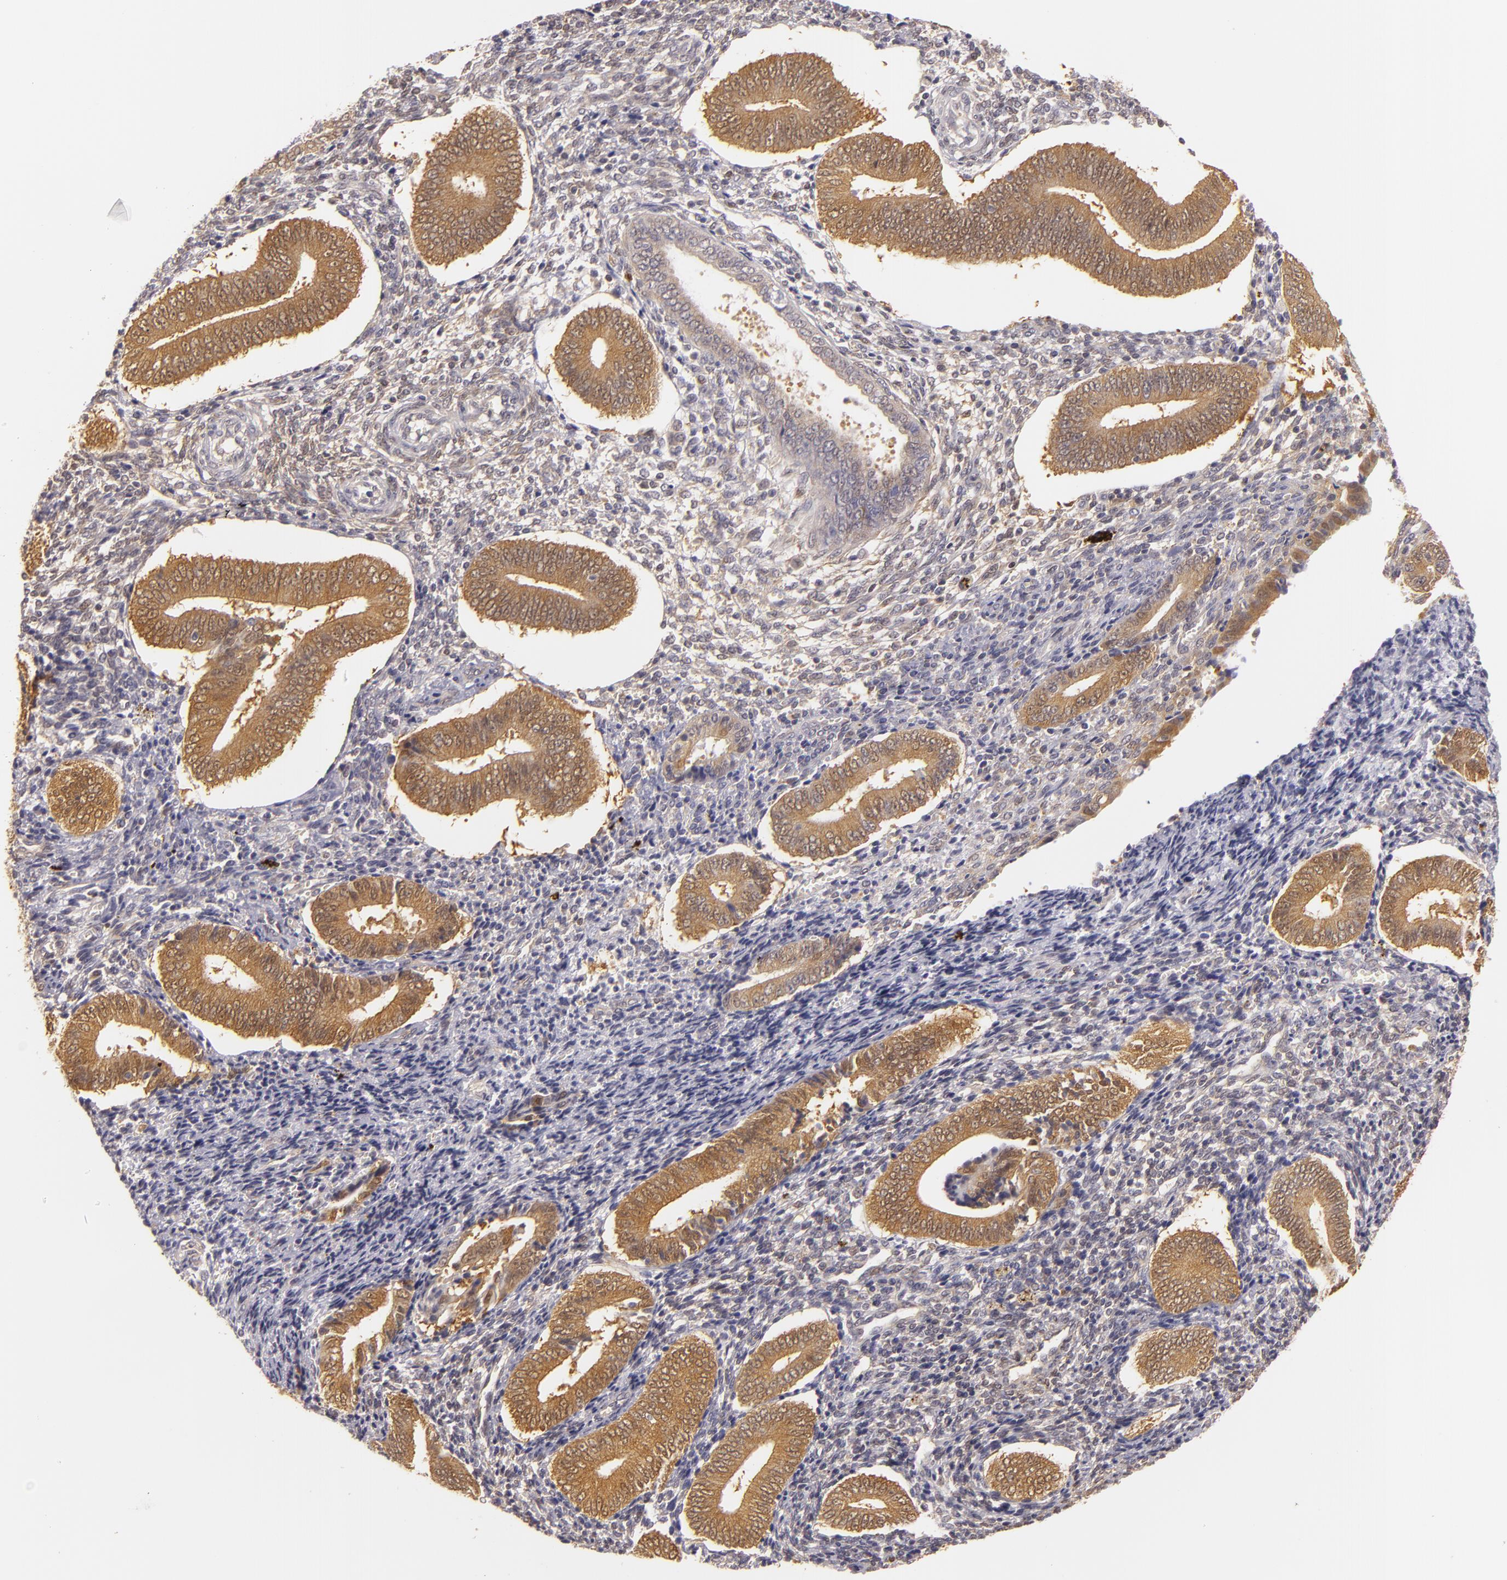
{"staining": {"intensity": "weak", "quantity": ">75%", "location": "cytoplasmic/membranous"}, "tissue": "endometrium", "cell_type": "Cells in endometrial stroma", "image_type": "normal", "snomed": [{"axis": "morphology", "description": "Normal tissue, NOS"}, {"axis": "topography", "description": "Uterus"}, {"axis": "topography", "description": "Endometrium"}], "caption": "A brown stain shows weak cytoplasmic/membranous positivity of a protein in cells in endometrial stroma of normal endometrium. Nuclei are stained in blue.", "gene": "TOM1", "patient": {"sex": "female", "age": 33}}